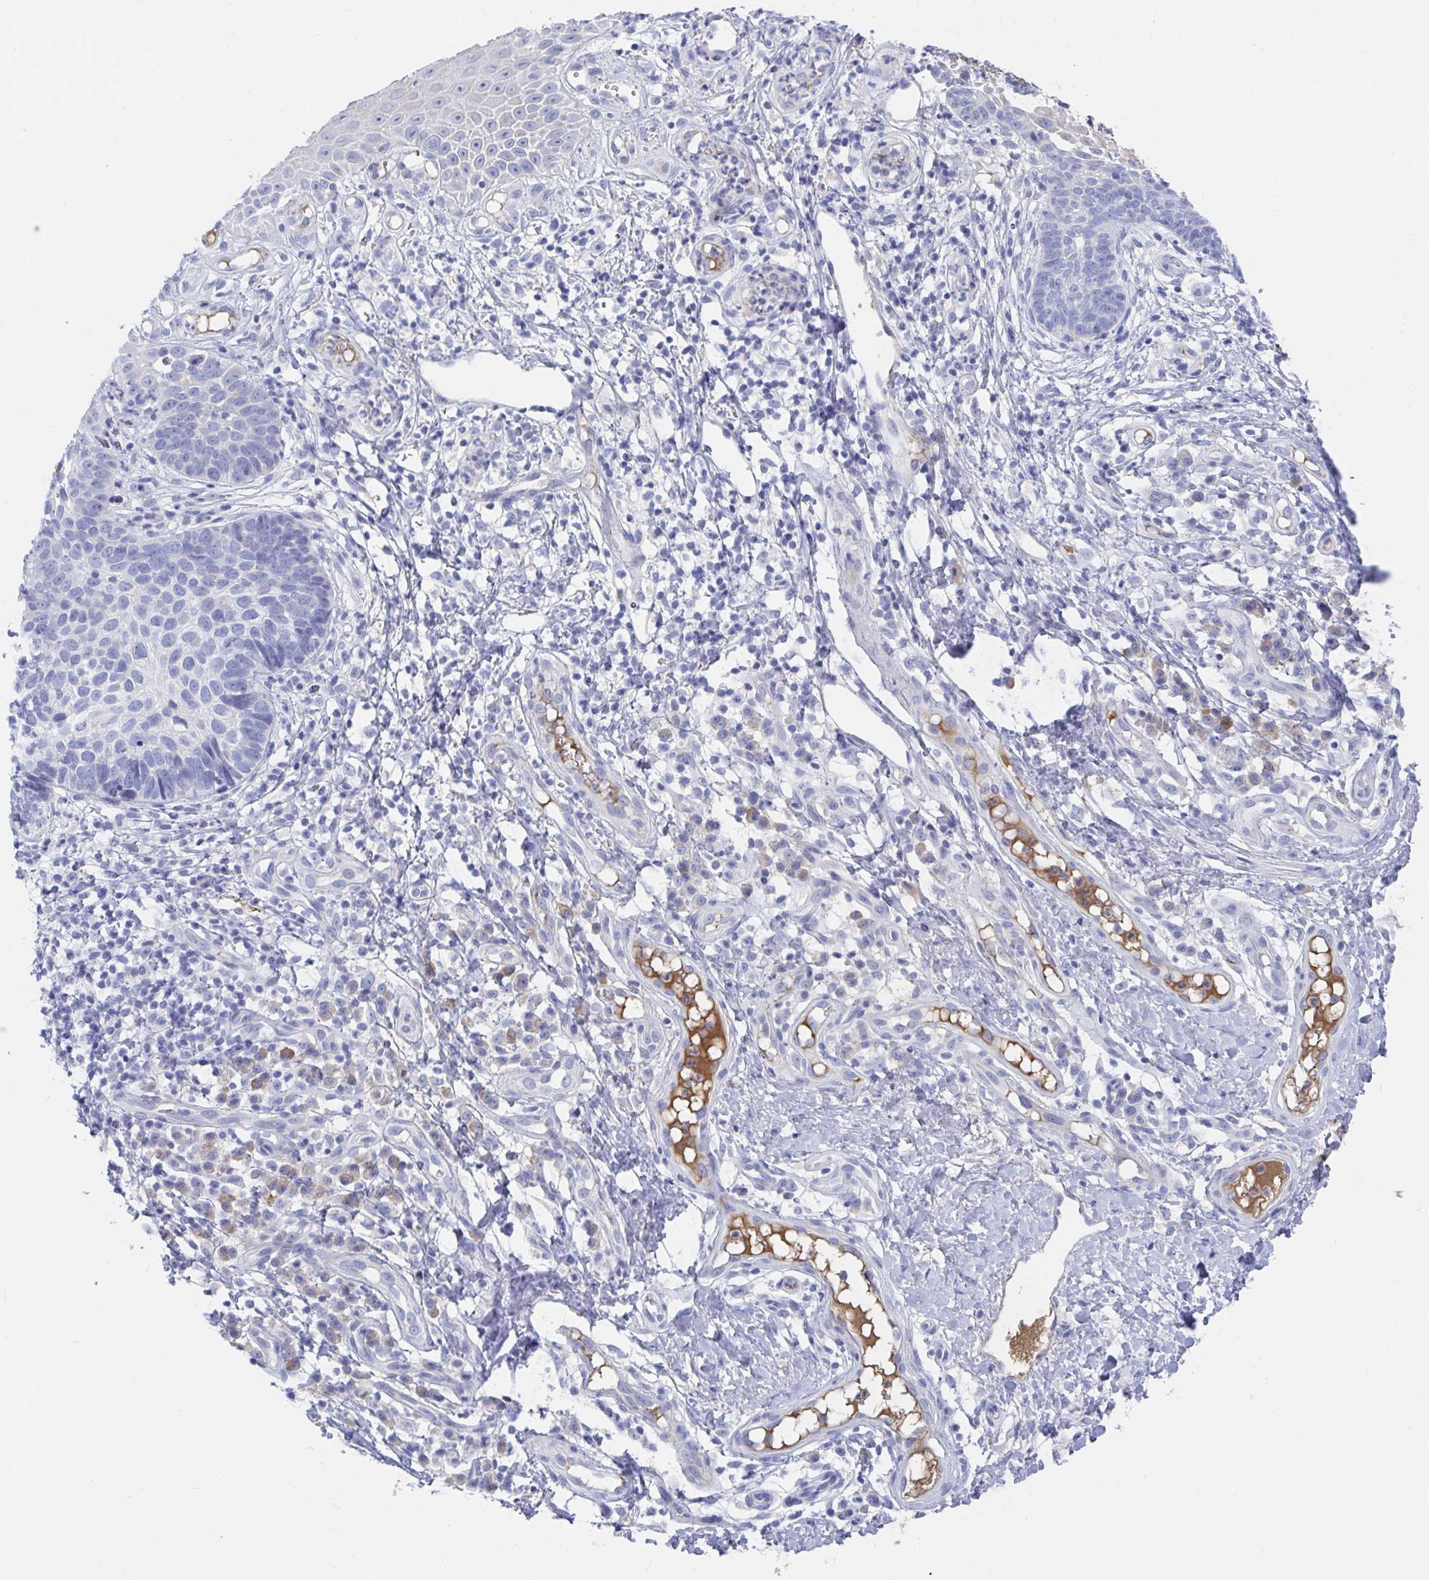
{"staining": {"intensity": "negative", "quantity": "none", "location": "none"}, "tissue": "skin cancer", "cell_type": "Tumor cells", "image_type": "cancer", "snomed": [{"axis": "morphology", "description": "Basal cell carcinoma"}, {"axis": "topography", "description": "Skin"}, {"axis": "topography", "description": "Skin of leg"}], "caption": "This is an IHC histopathology image of skin basal cell carcinoma. There is no staining in tumor cells.", "gene": "TNFAIP6", "patient": {"sex": "female", "age": 87}}